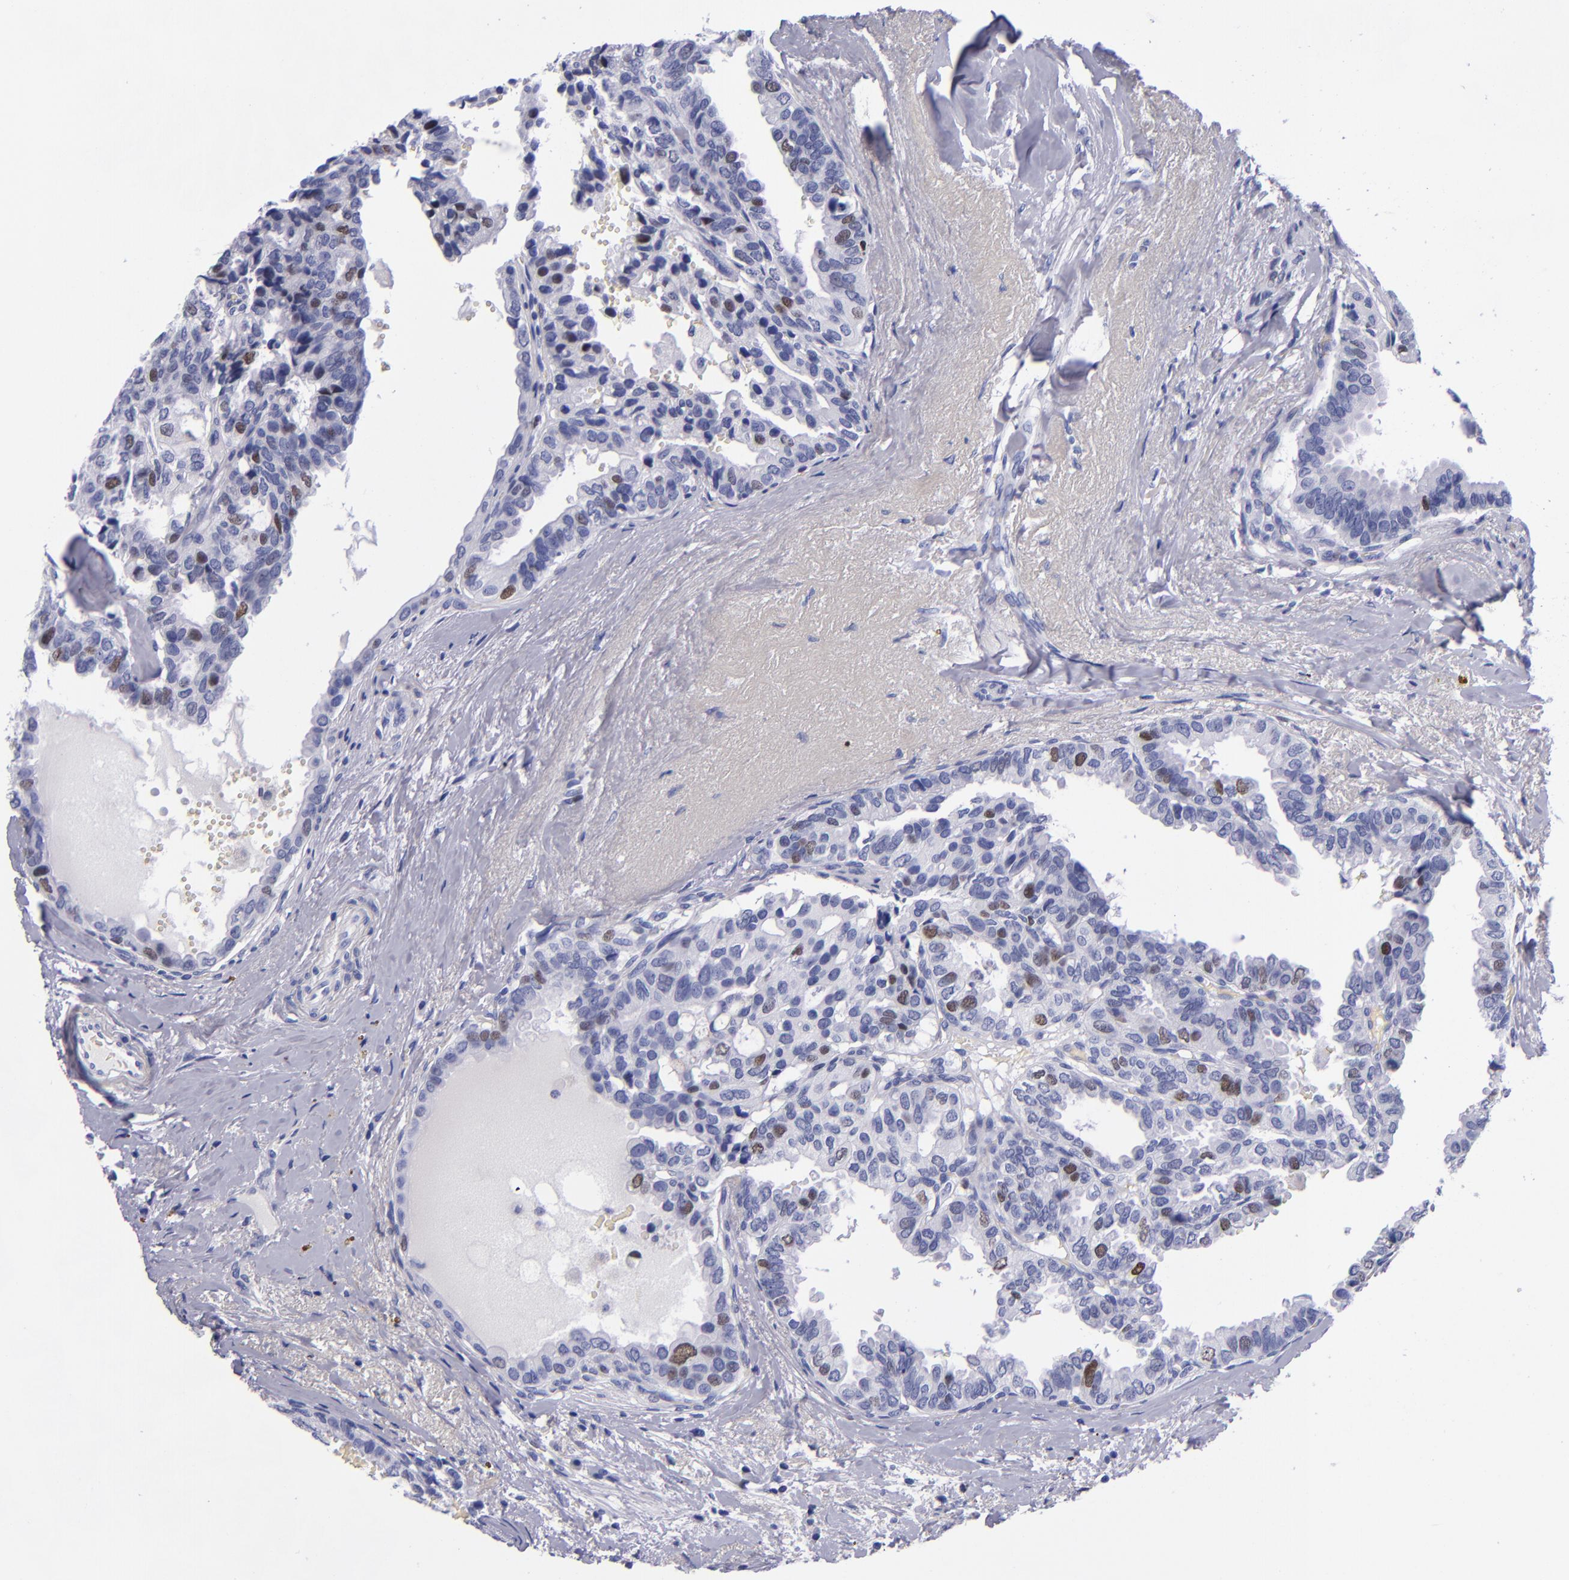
{"staining": {"intensity": "moderate", "quantity": "<25%", "location": "nuclear"}, "tissue": "breast cancer", "cell_type": "Tumor cells", "image_type": "cancer", "snomed": [{"axis": "morphology", "description": "Duct carcinoma"}, {"axis": "topography", "description": "Breast"}], "caption": "IHC micrograph of neoplastic tissue: human breast cancer stained using IHC demonstrates low levels of moderate protein expression localized specifically in the nuclear of tumor cells, appearing as a nuclear brown color.", "gene": "MCM7", "patient": {"sex": "female", "age": 69}}